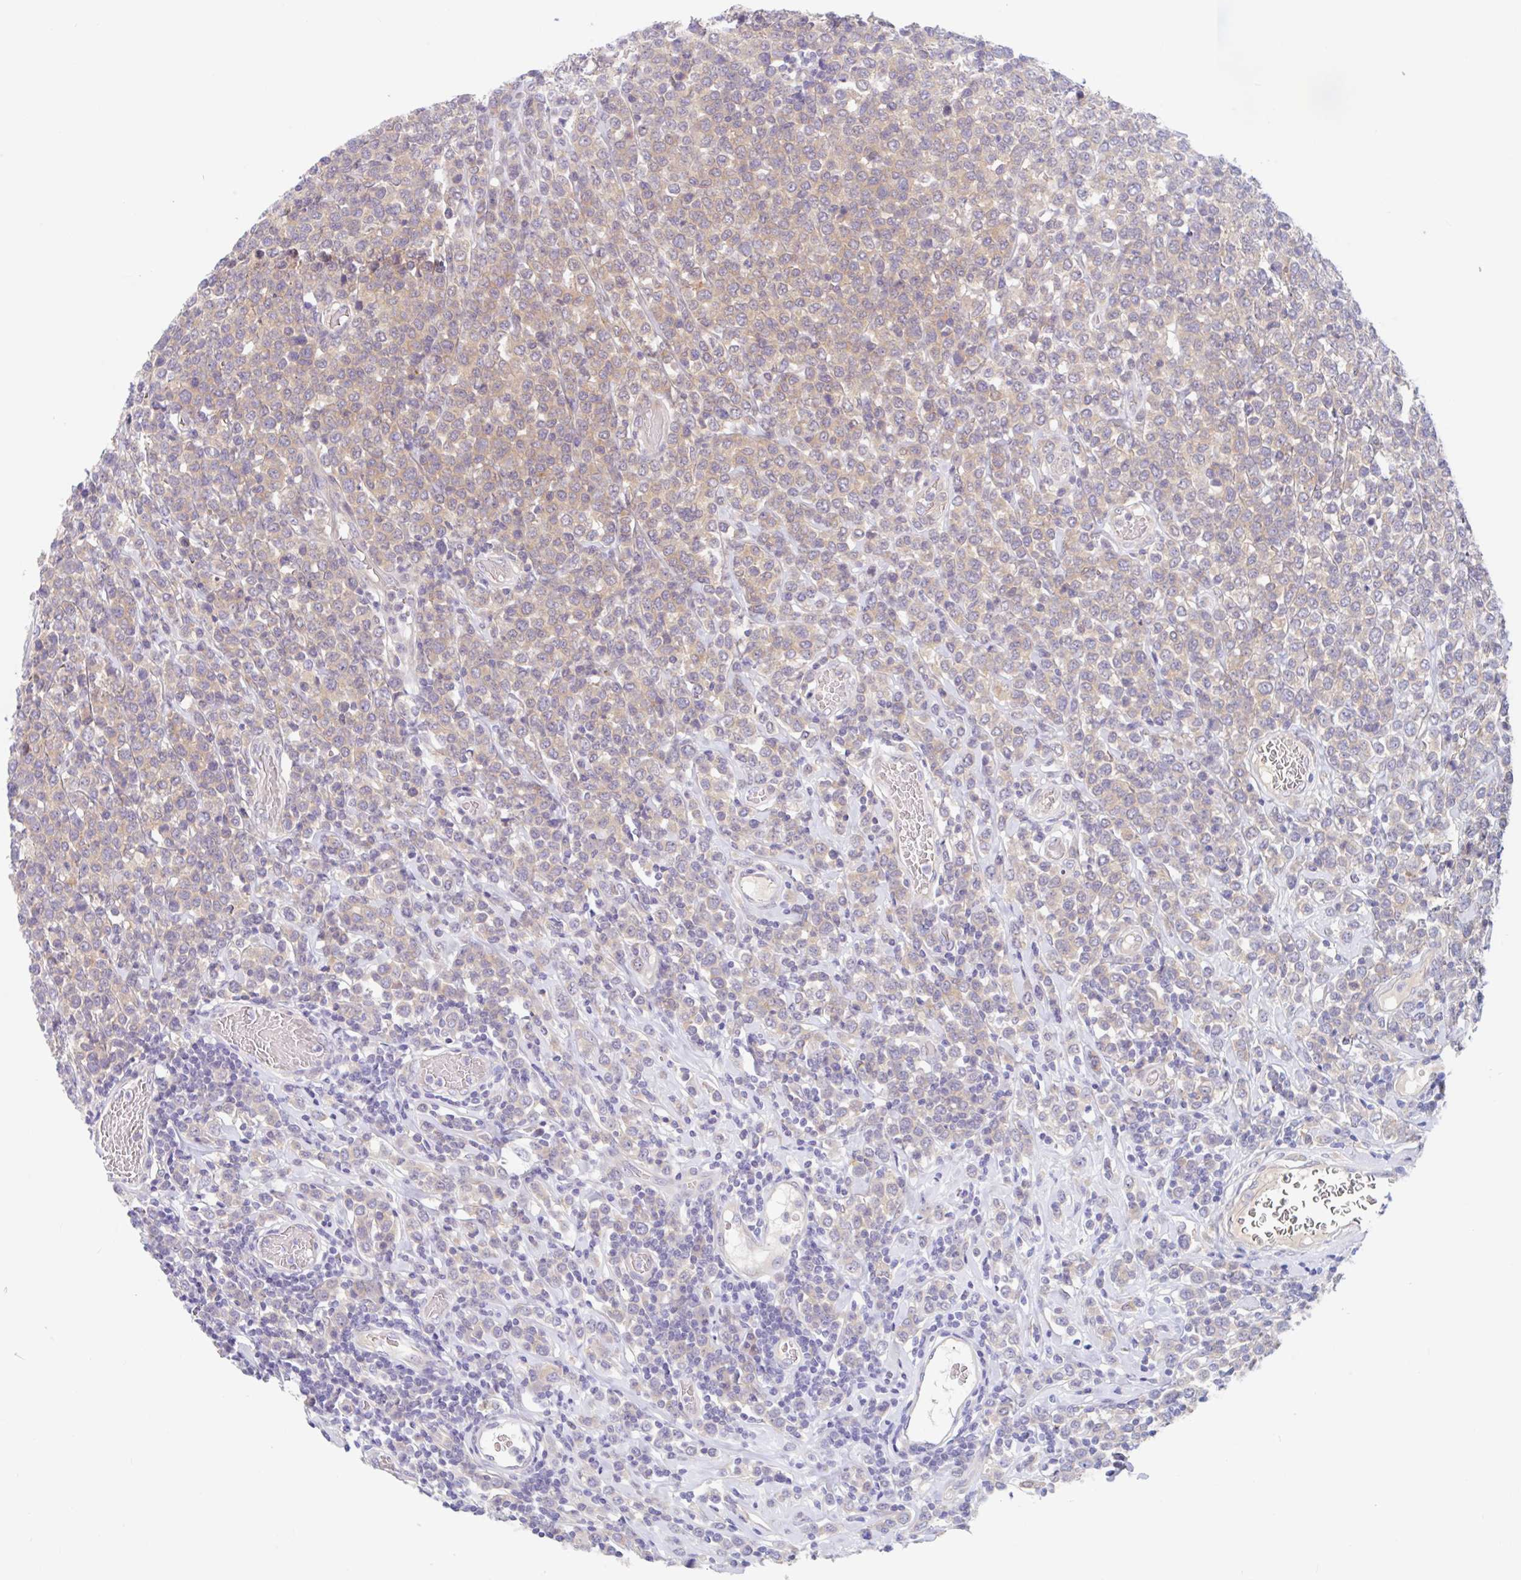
{"staining": {"intensity": "weak", "quantity": "25%-75%", "location": "cytoplasmic/membranous"}, "tissue": "lymphoma", "cell_type": "Tumor cells", "image_type": "cancer", "snomed": [{"axis": "morphology", "description": "Malignant lymphoma, non-Hodgkin's type, High grade"}, {"axis": "topography", "description": "Soft tissue"}], "caption": "Weak cytoplasmic/membranous protein staining is identified in approximately 25%-75% of tumor cells in malignant lymphoma, non-Hodgkin's type (high-grade). The protein of interest is stained brown, and the nuclei are stained in blue (DAB (3,3'-diaminobenzidine) IHC with brightfield microscopy, high magnification).", "gene": "TMEM86A", "patient": {"sex": "female", "age": 56}}